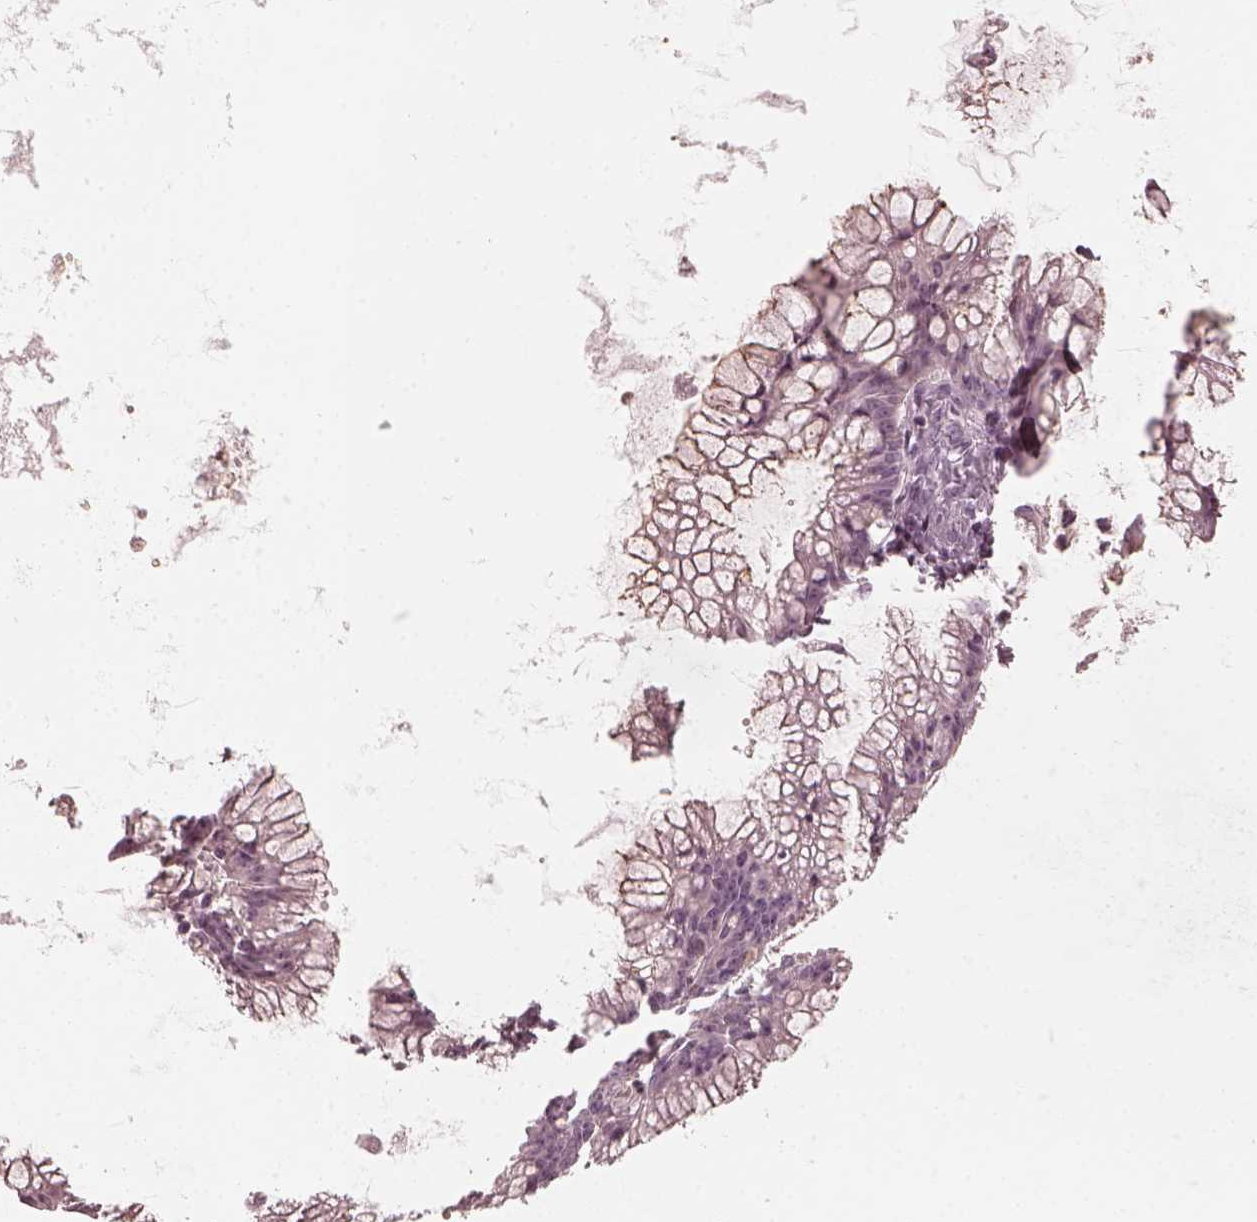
{"staining": {"intensity": "negative", "quantity": "none", "location": "none"}, "tissue": "ovarian cancer", "cell_type": "Tumor cells", "image_type": "cancer", "snomed": [{"axis": "morphology", "description": "Cystadenocarcinoma, mucinous, NOS"}, {"axis": "topography", "description": "Ovary"}], "caption": "The IHC photomicrograph has no significant staining in tumor cells of ovarian mucinous cystadenocarcinoma tissue. (DAB (3,3'-diaminobenzidine) immunohistochemistry, high magnification).", "gene": "CHIT1", "patient": {"sex": "female", "age": 41}}